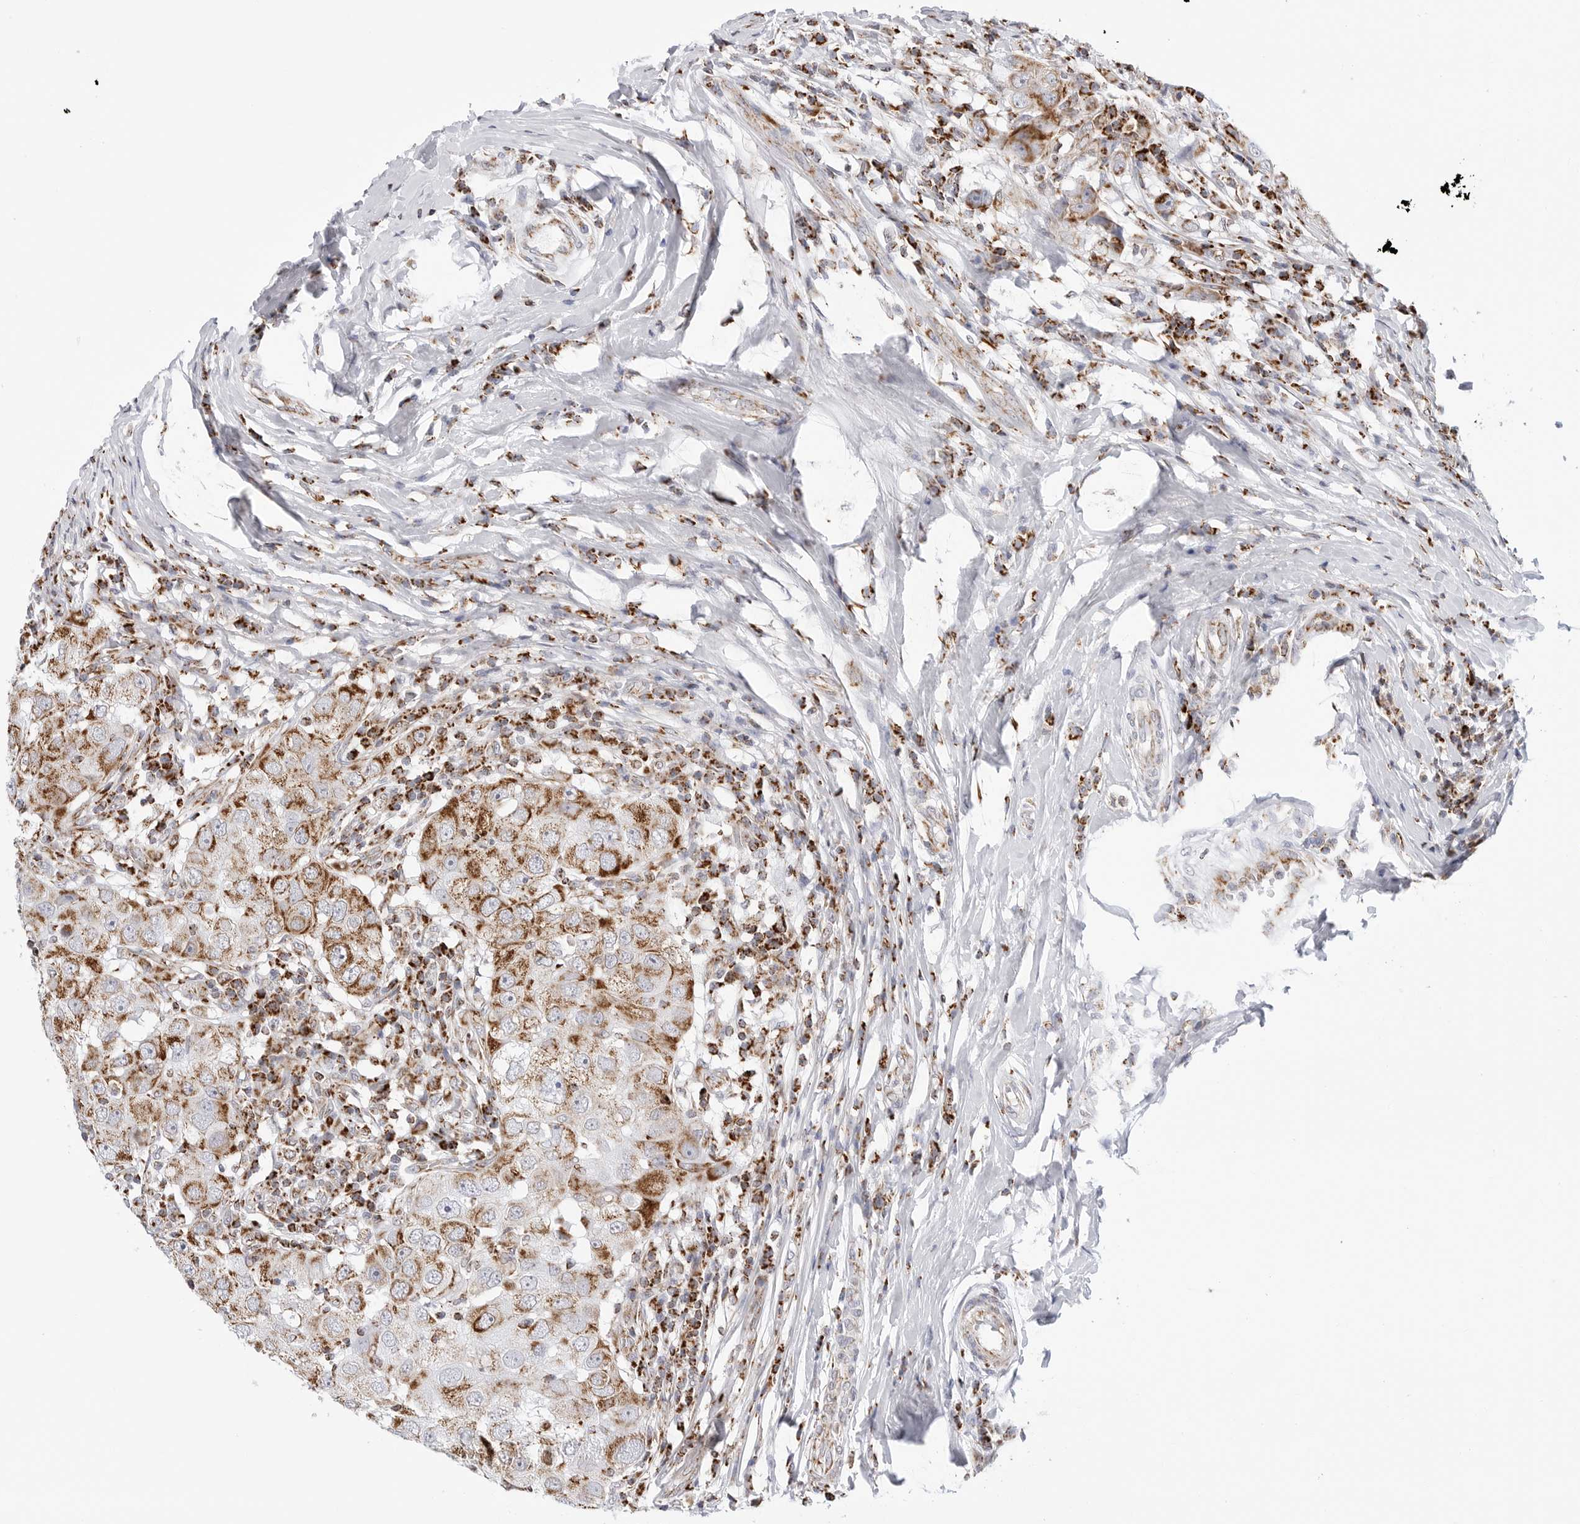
{"staining": {"intensity": "moderate", "quantity": "25%-75%", "location": "cytoplasmic/membranous"}, "tissue": "breast cancer", "cell_type": "Tumor cells", "image_type": "cancer", "snomed": [{"axis": "morphology", "description": "Duct carcinoma"}, {"axis": "topography", "description": "Breast"}], "caption": "Immunohistochemical staining of human invasive ductal carcinoma (breast) reveals medium levels of moderate cytoplasmic/membranous protein positivity in about 25%-75% of tumor cells.", "gene": "ATP5IF1", "patient": {"sex": "female", "age": 27}}